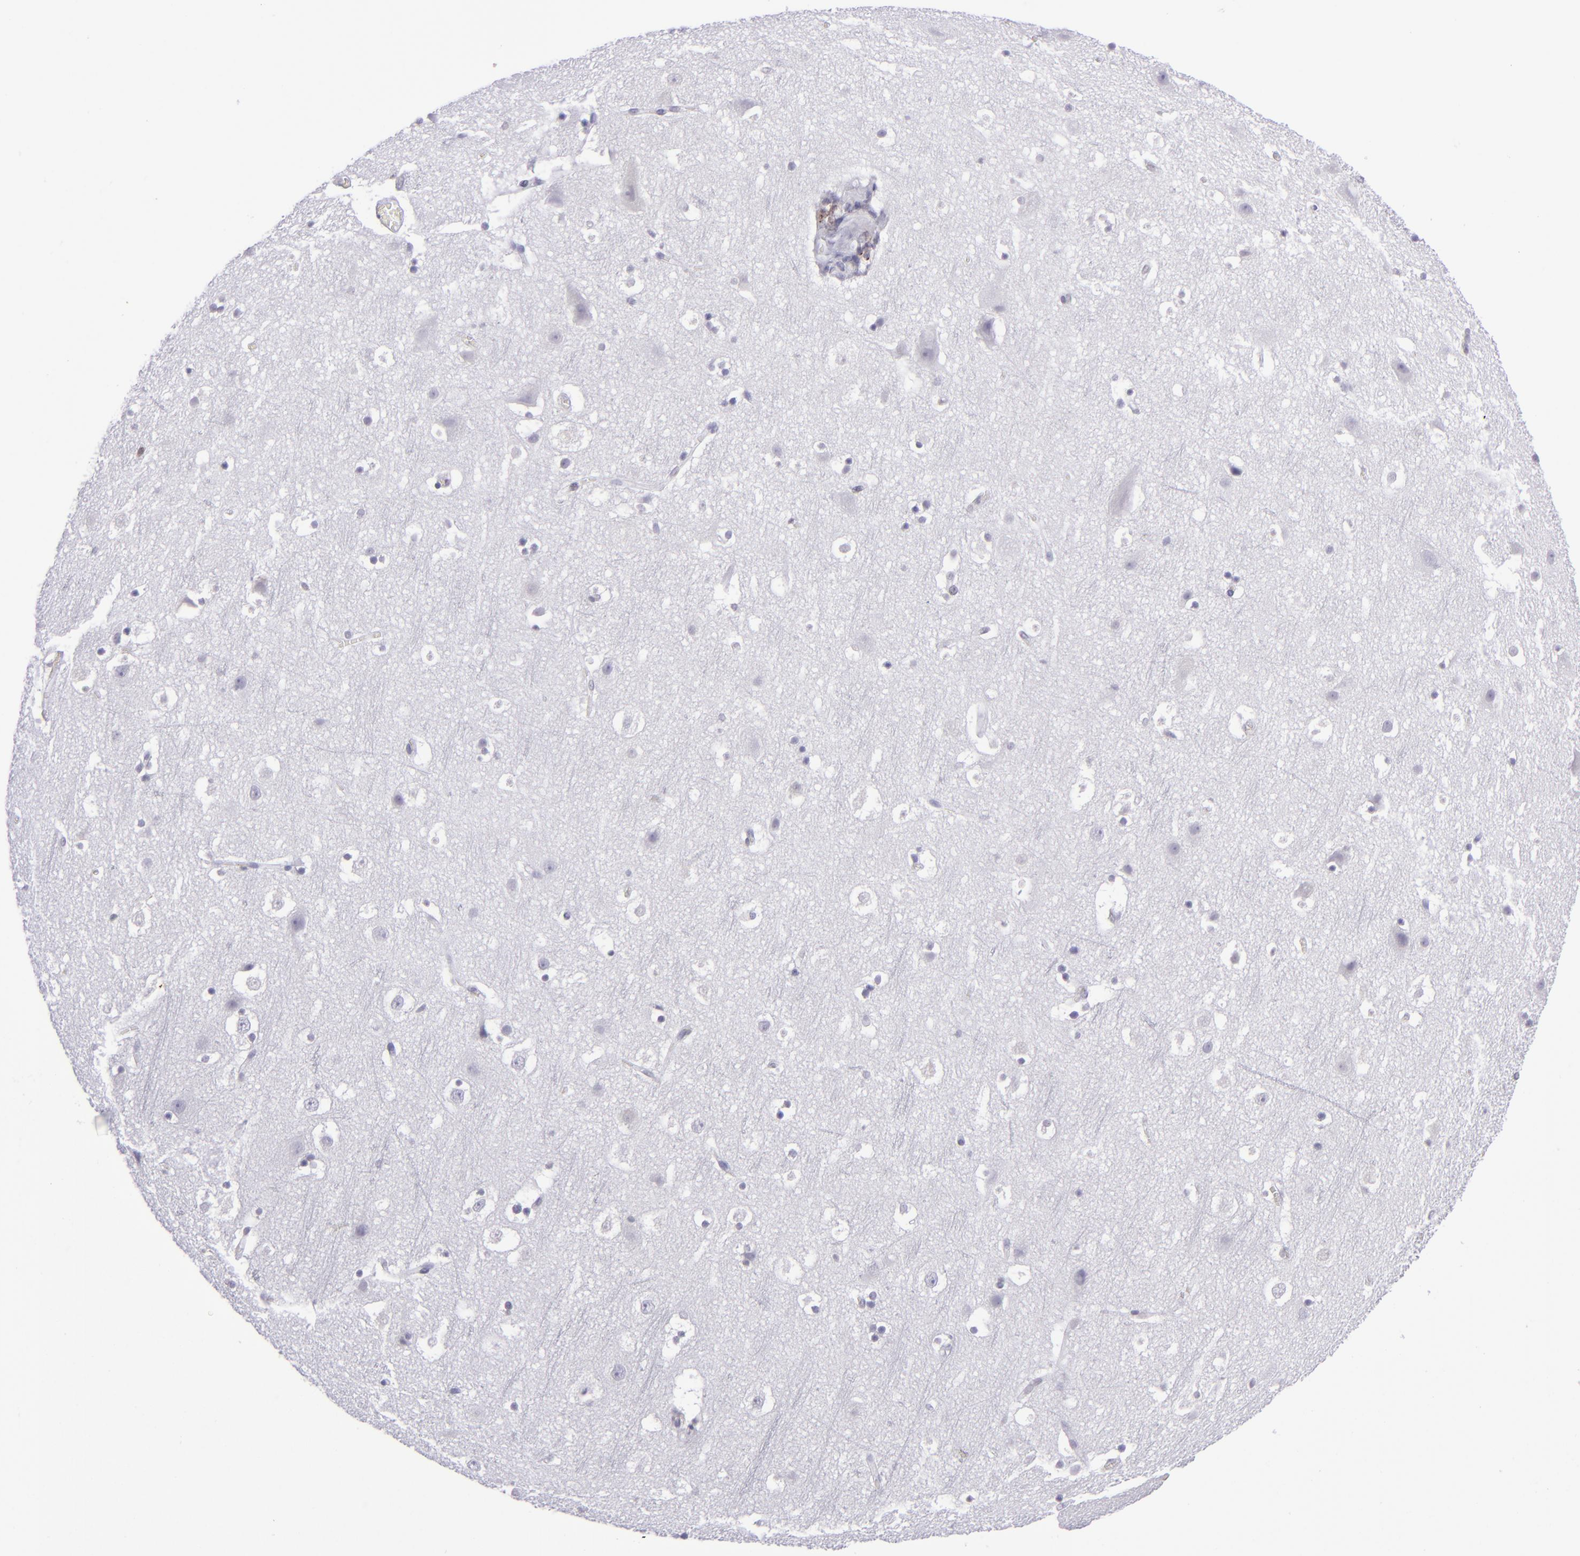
{"staining": {"intensity": "negative", "quantity": "none", "location": "none"}, "tissue": "cerebral cortex", "cell_type": "Endothelial cells", "image_type": "normal", "snomed": [{"axis": "morphology", "description": "Normal tissue, NOS"}, {"axis": "topography", "description": "Cerebral cortex"}], "caption": "IHC micrograph of unremarkable cerebral cortex: cerebral cortex stained with DAB (3,3'-diaminobenzidine) displays no significant protein expression in endothelial cells. The staining was performed using DAB (3,3'-diaminobenzidine) to visualize the protein expression in brown, while the nuclei were stained in blue with hematoxylin (Magnification: 20x).", "gene": "CD48", "patient": {"sex": "male", "age": 45}}